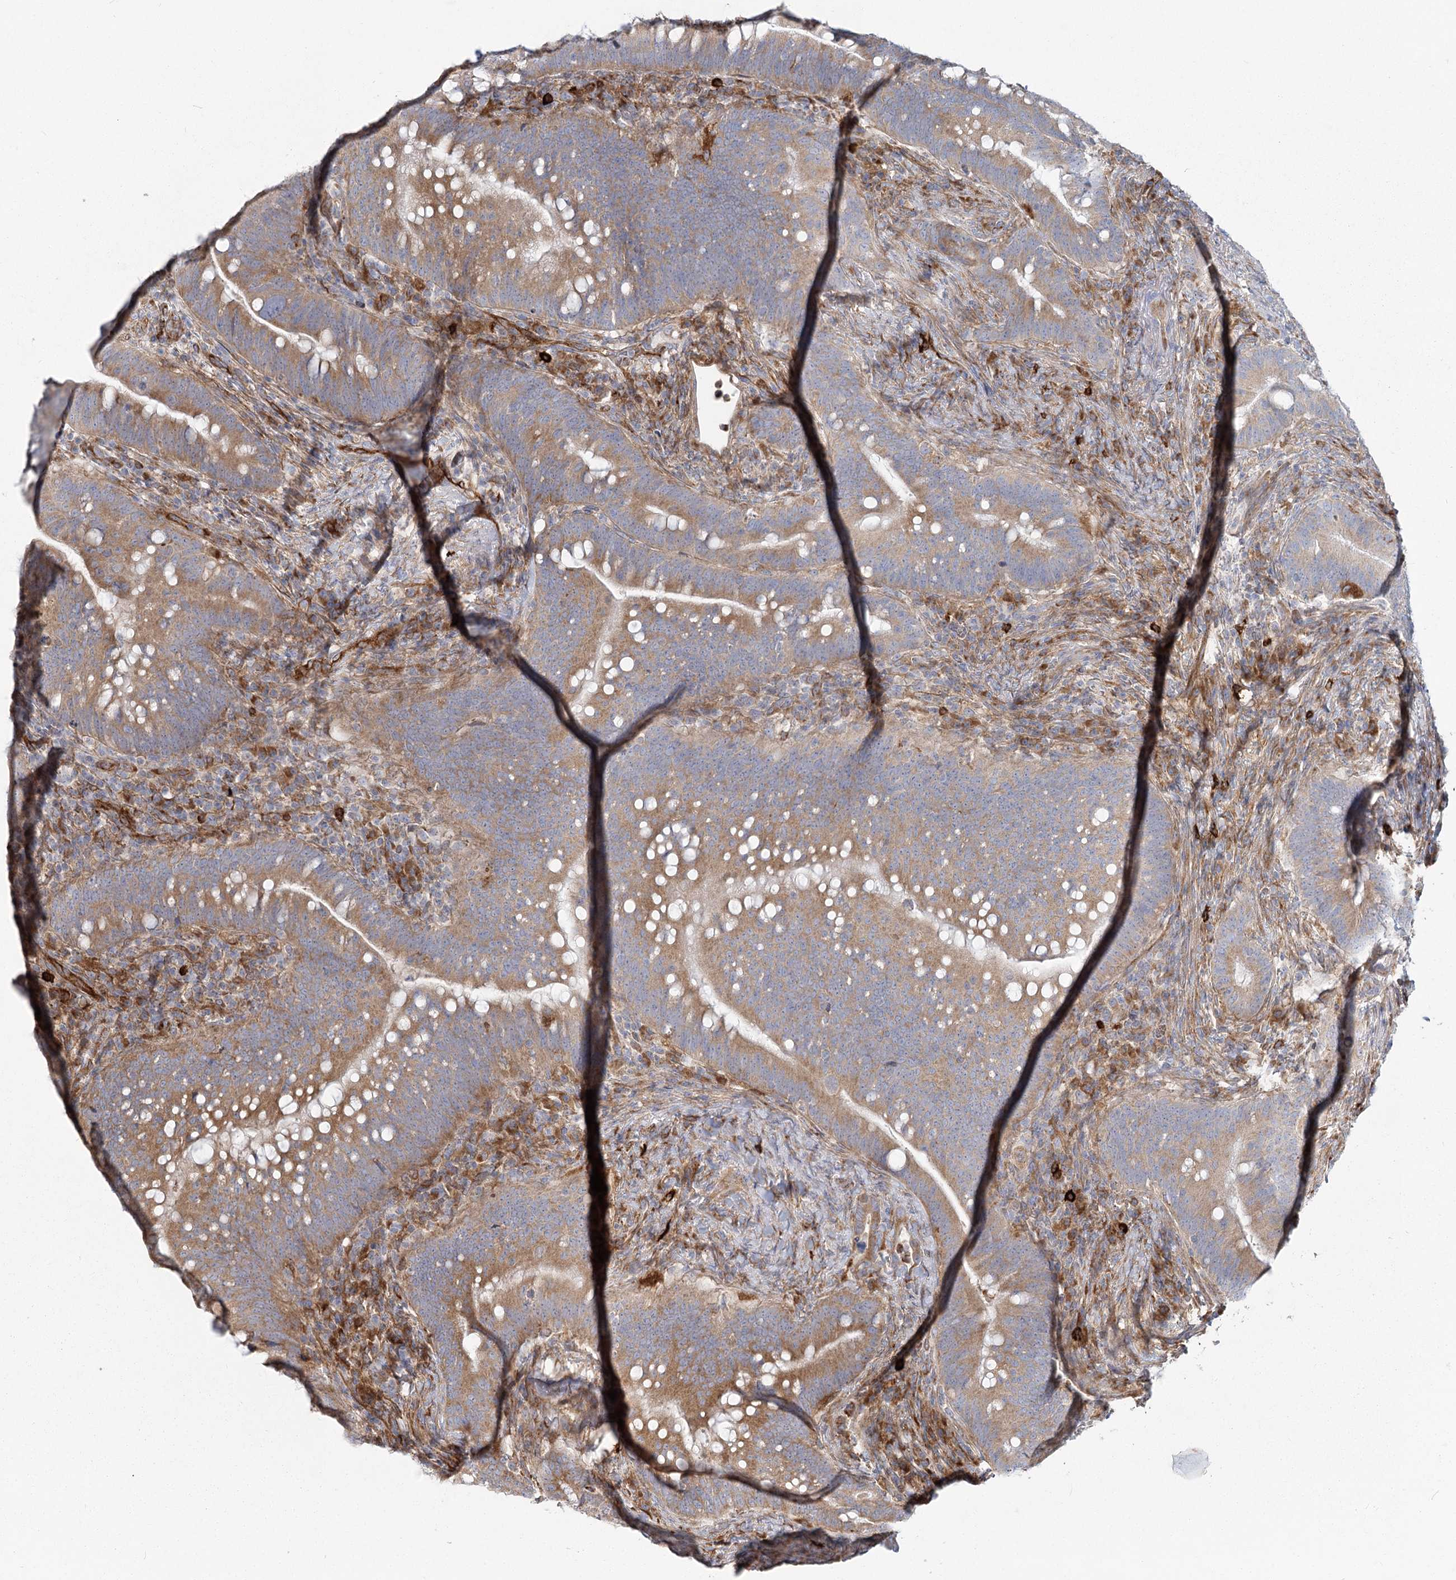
{"staining": {"intensity": "moderate", "quantity": ">75%", "location": "cytoplasmic/membranous"}, "tissue": "colorectal cancer", "cell_type": "Tumor cells", "image_type": "cancer", "snomed": [{"axis": "morphology", "description": "Adenocarcinoma, NOS"}, {"axis": "topography", "description": "Colon"}], "caption": "Colorectal cancer stained with DAB (3,3'-diaminobenzidine) IHC exhibits medium levels of moderate cytoplasmic/membranous staining in approximately >75% of tumor cells.", "gene": "HARS2", "patient": {"sex": "female", "age": 66}}